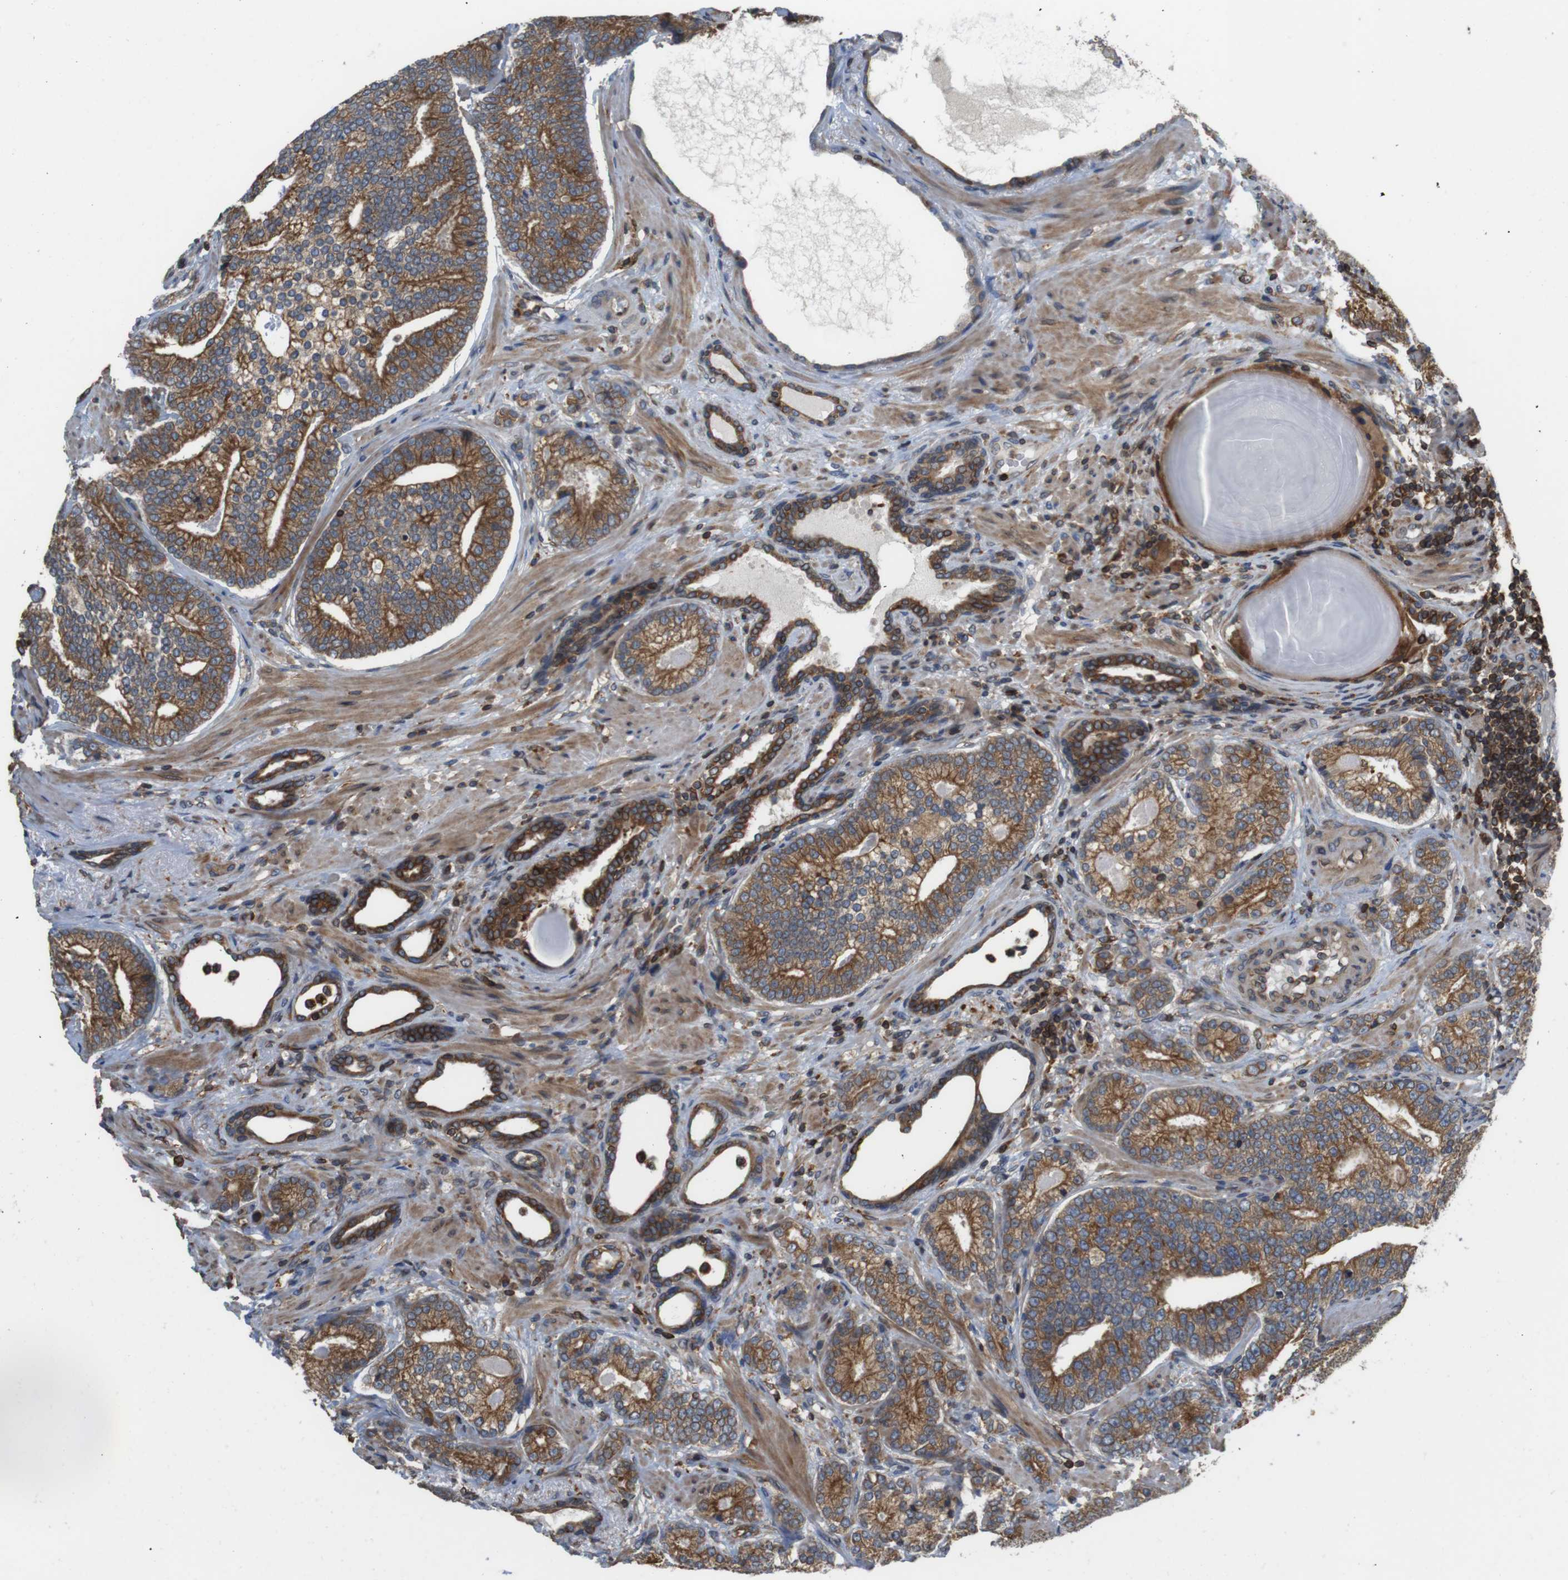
{"staining": {"intensity": "strong", "quantity": ">75%", "location": "cytoplasmic/membranous"}, "tissue": "prostate cancer", "cell_type": "Tumor cells", "image_type": "cancer", "snomed": [{"axis": "morphology", "description": "Adenocarcinoma, High grade"}, {"axis": "topography", "description": "Prostate"}], "caption": "A brown stain labels strong cytoplasmic/membranous staining of a protein in human prostate cancer tumor cells.", "gene": "ARL6IP5", "patient": {"sex": "male", "age": 61}}